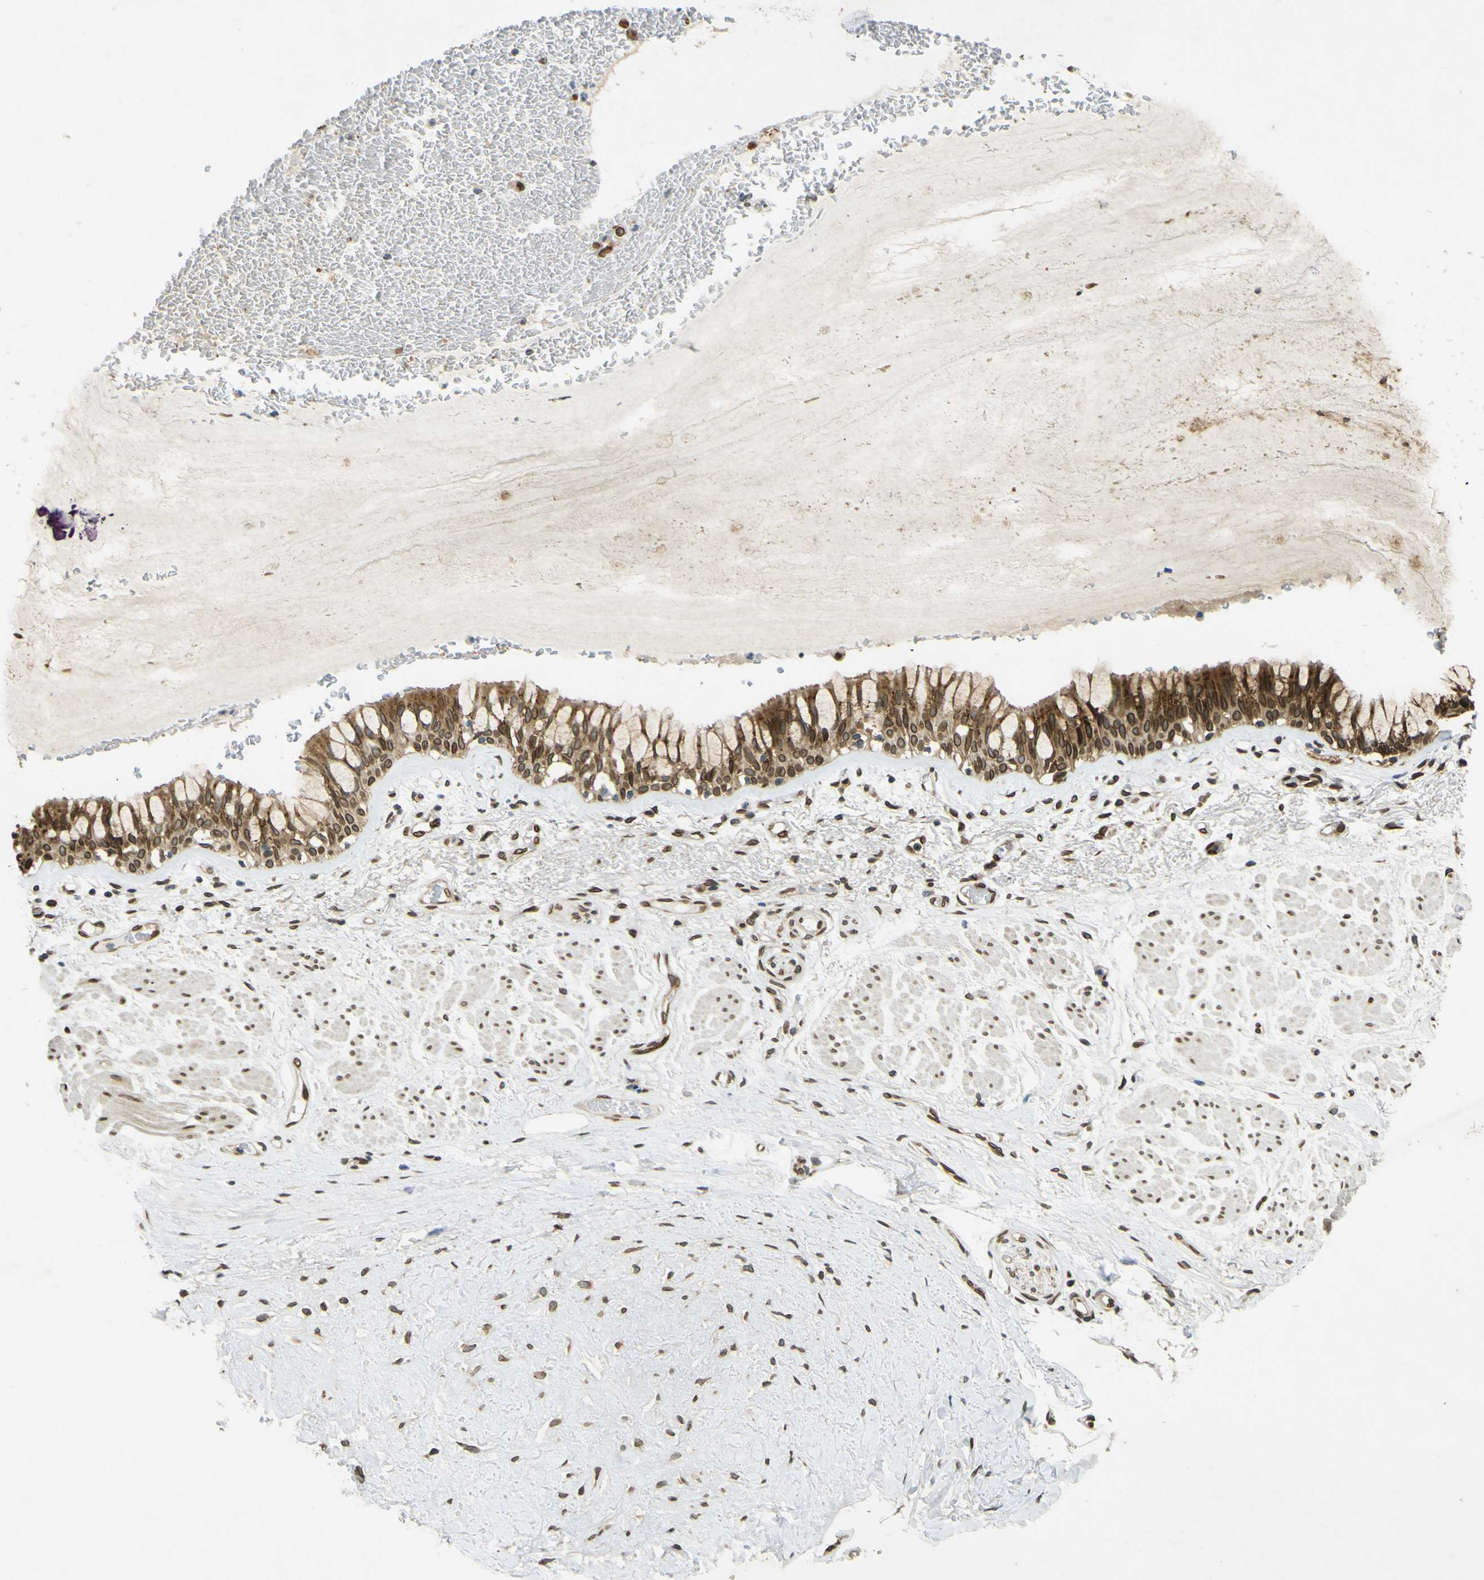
{"staining": {"intensity": "strong", "quantity": ">75%", "location": "cytoplasmic/membranous,nuclear"}, "tissue": "bronchus", "cell_type": "Respiratory epithelial cells", "image_type": "normal", "snomed": [{"axis": "morphology", "description": "Normal tissue, NOS"}, {"axis": "topography", "description": "Bronchus"}], "caption": "Immunohistochemistry (IHC) of benign bronchus displays high levels of strong cytoplasmic/membranous,nuclear positivity in about >75% of respiratory epithelial cells.", "gene": "GALNT1", "patient": {"sex": "male", "age": 66}}